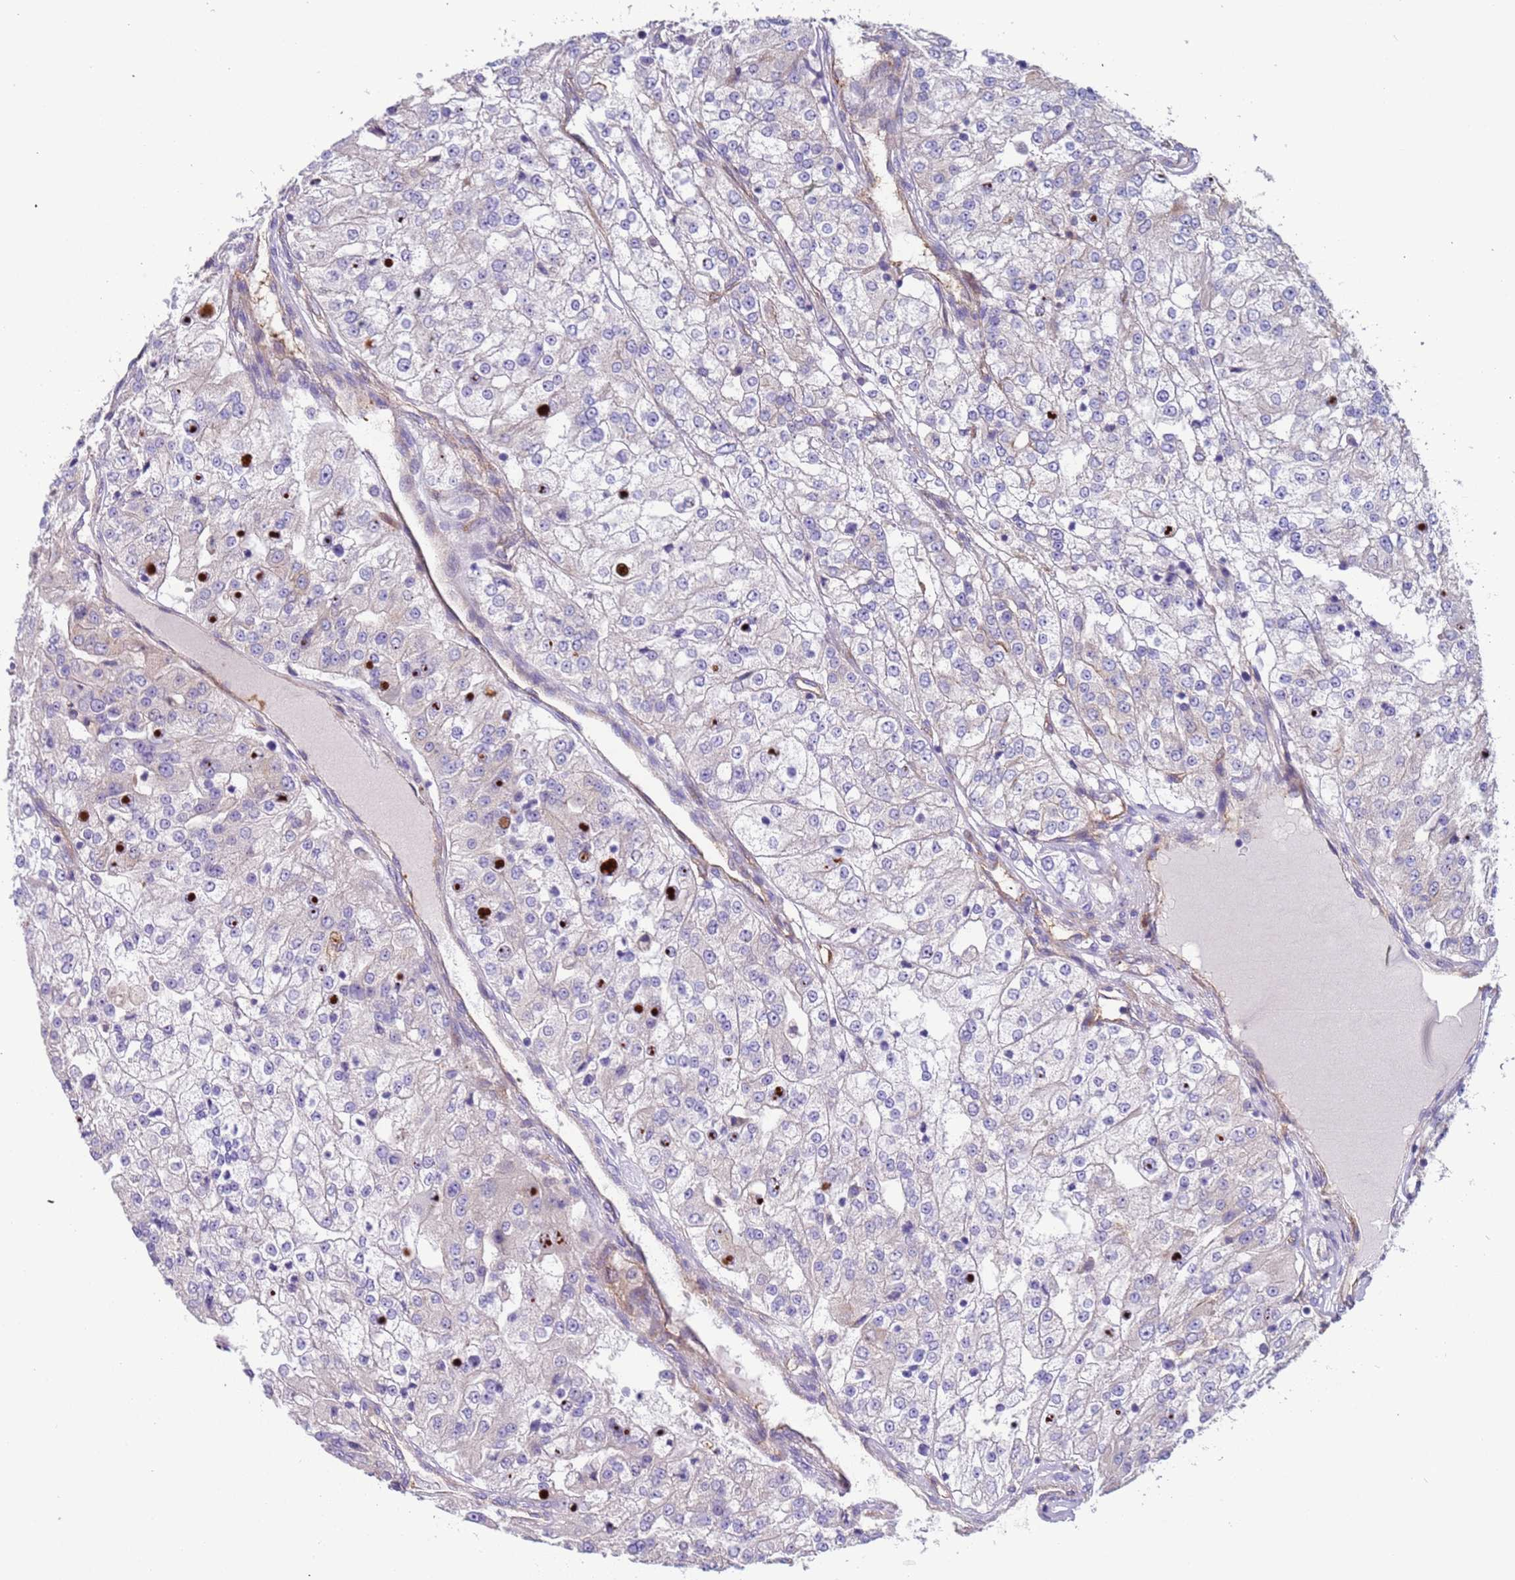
{"staining": {"intensity": "negative", "quantity": "none", "location": "none"}, "tissue": "renal cancer", "cell_type": "Tumor cells", "image_type": "cancer", "snomed": [{"axis": "morphology", "description": "Adenocarcinoma, NOS"}, {"axis": "topography", "description": "Kidney"}], "caption": "Histopathology image shows no significant protein staining in tumor cells of adenocarcinoma (renal).", "gene": "LAMB4", "patient": {"sex": "female", "age": 63}}